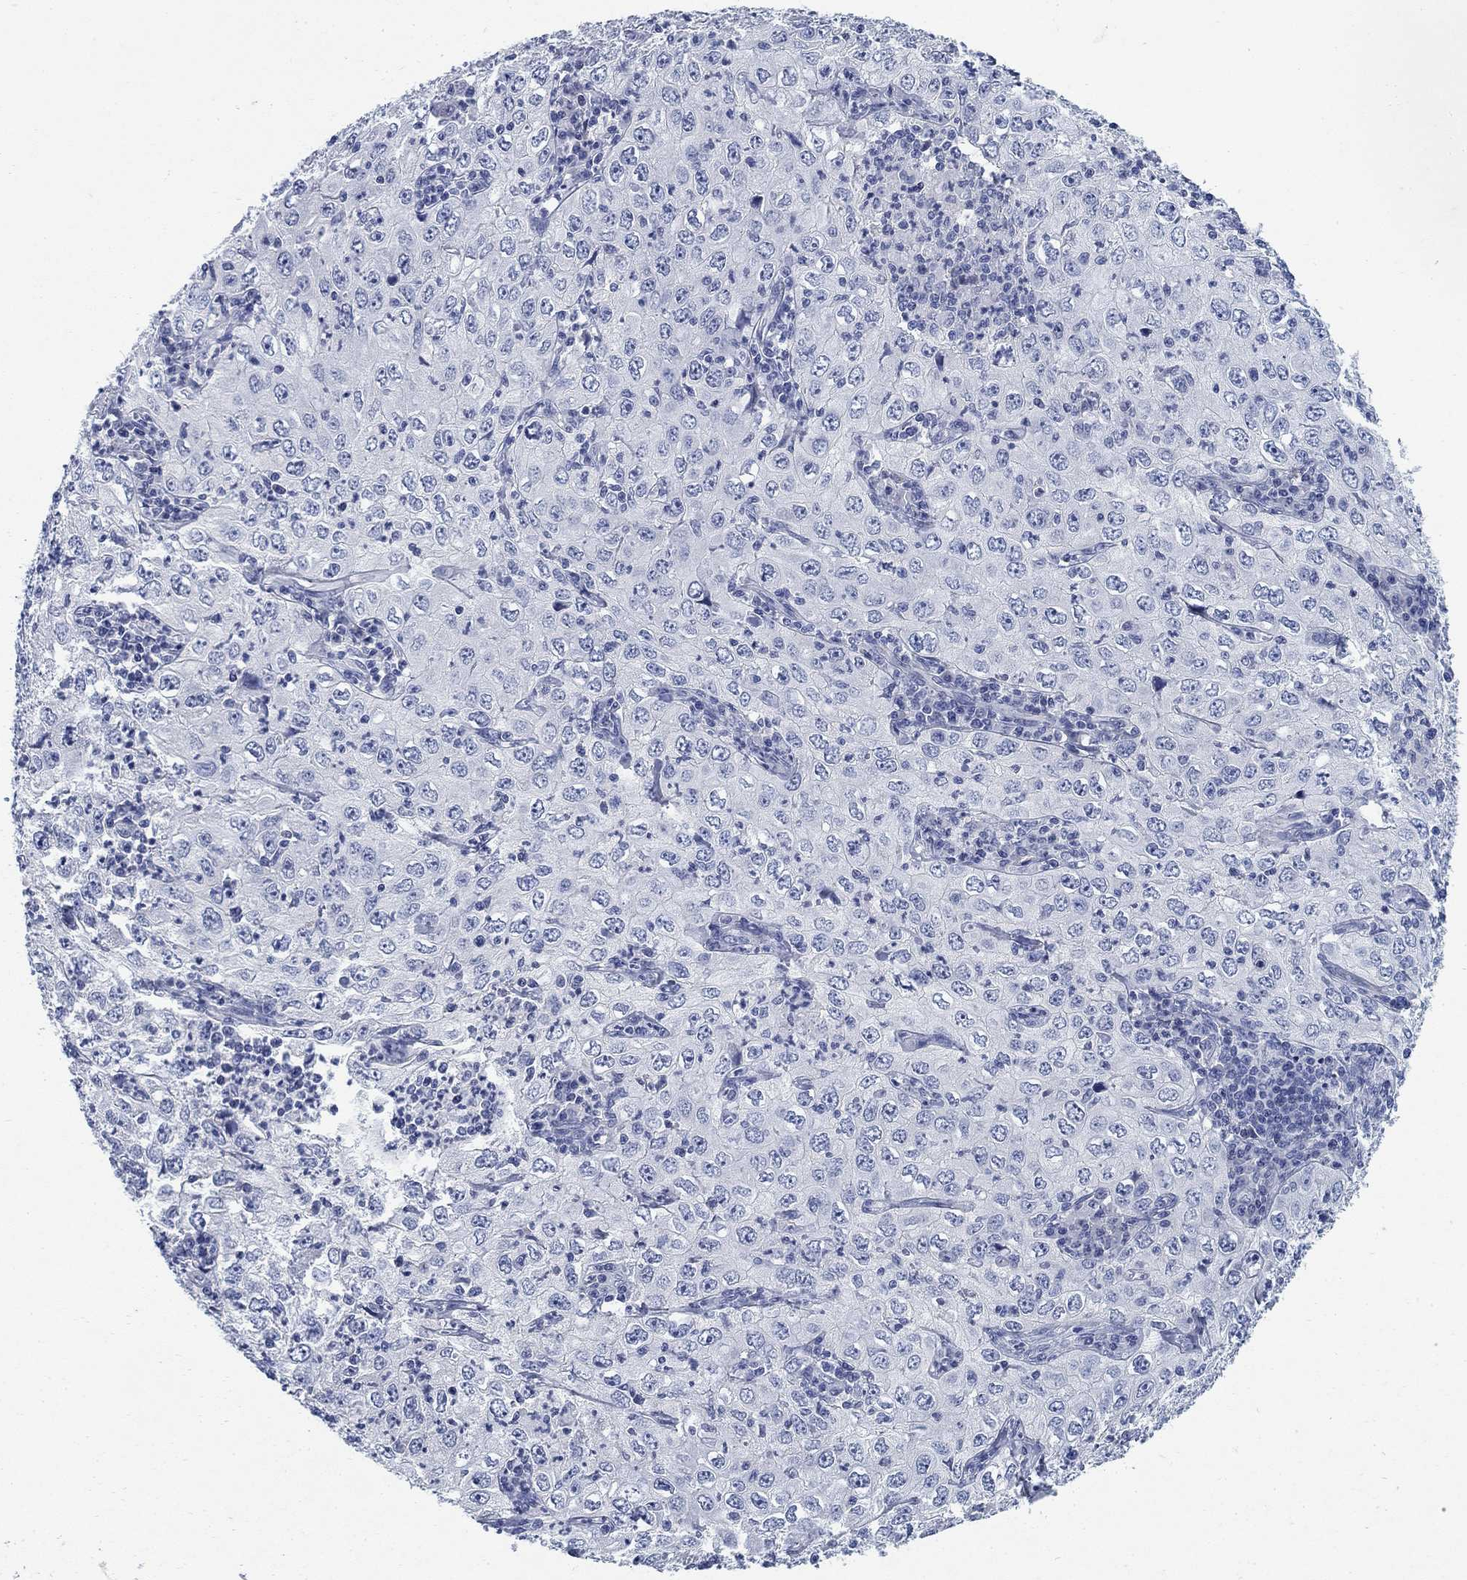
{"staining": {"intensity": "negative", "quantity": "none", "location": "none"}, "tissue": "cervical cancer", "cell_type": "Tumor cells", "image_type": "cancer", "snomed": [{"axis": "morphology", "description": "Squamous cell carcinoma, NOS"}, {"axis": "topography", "description": "Cervix"}], "caption": "Tumor cells show no significant protein positivity in cervical cancer (squamous cell carcinoma). The staining is performed using DAB brown chromogen with nuclei counter-stained in using hematoxylin.", "gene": "DNER", "patient": {"sex": "female", "age": 24}}